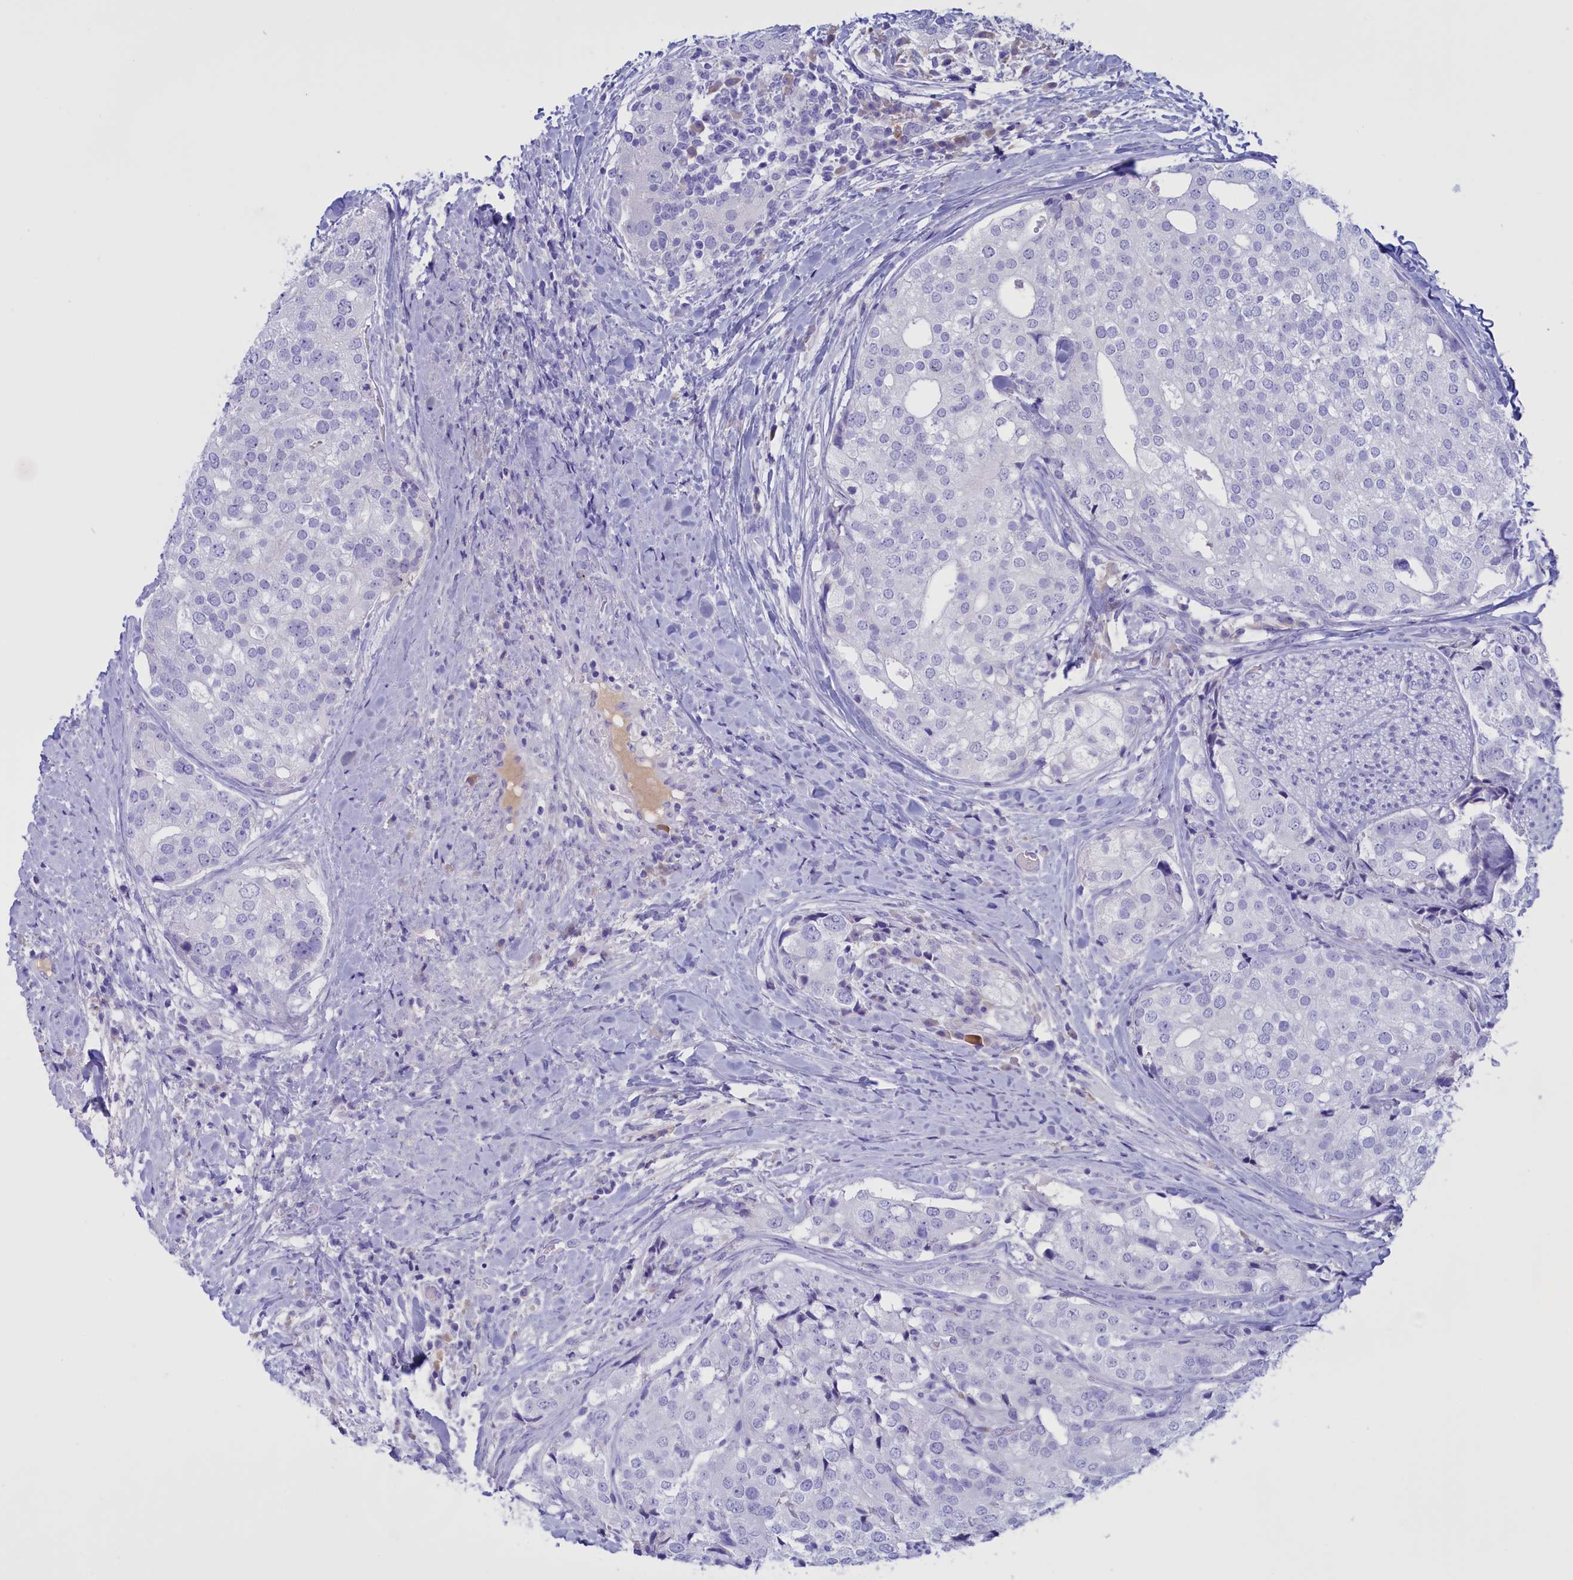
{"staining": {"intensity": "negative", "quantity": "none", "location": "none"}, "tissue": "prostate cancer", "cell_type": "Tumor cells", "image_type": "cancer", "snomed": [{"axis": "morphology", "description": "Adenocarcinoma, High grade"}, {"axis": "topography", "description": "Prostate"}], "caption": "Immunohistochemical staining of human prostate adenocarcinoma (high-grade) exhibits no significant positivity in tumor cells.", "gene": "PROK2", "patient": {"sex": "male", "age": 49}}